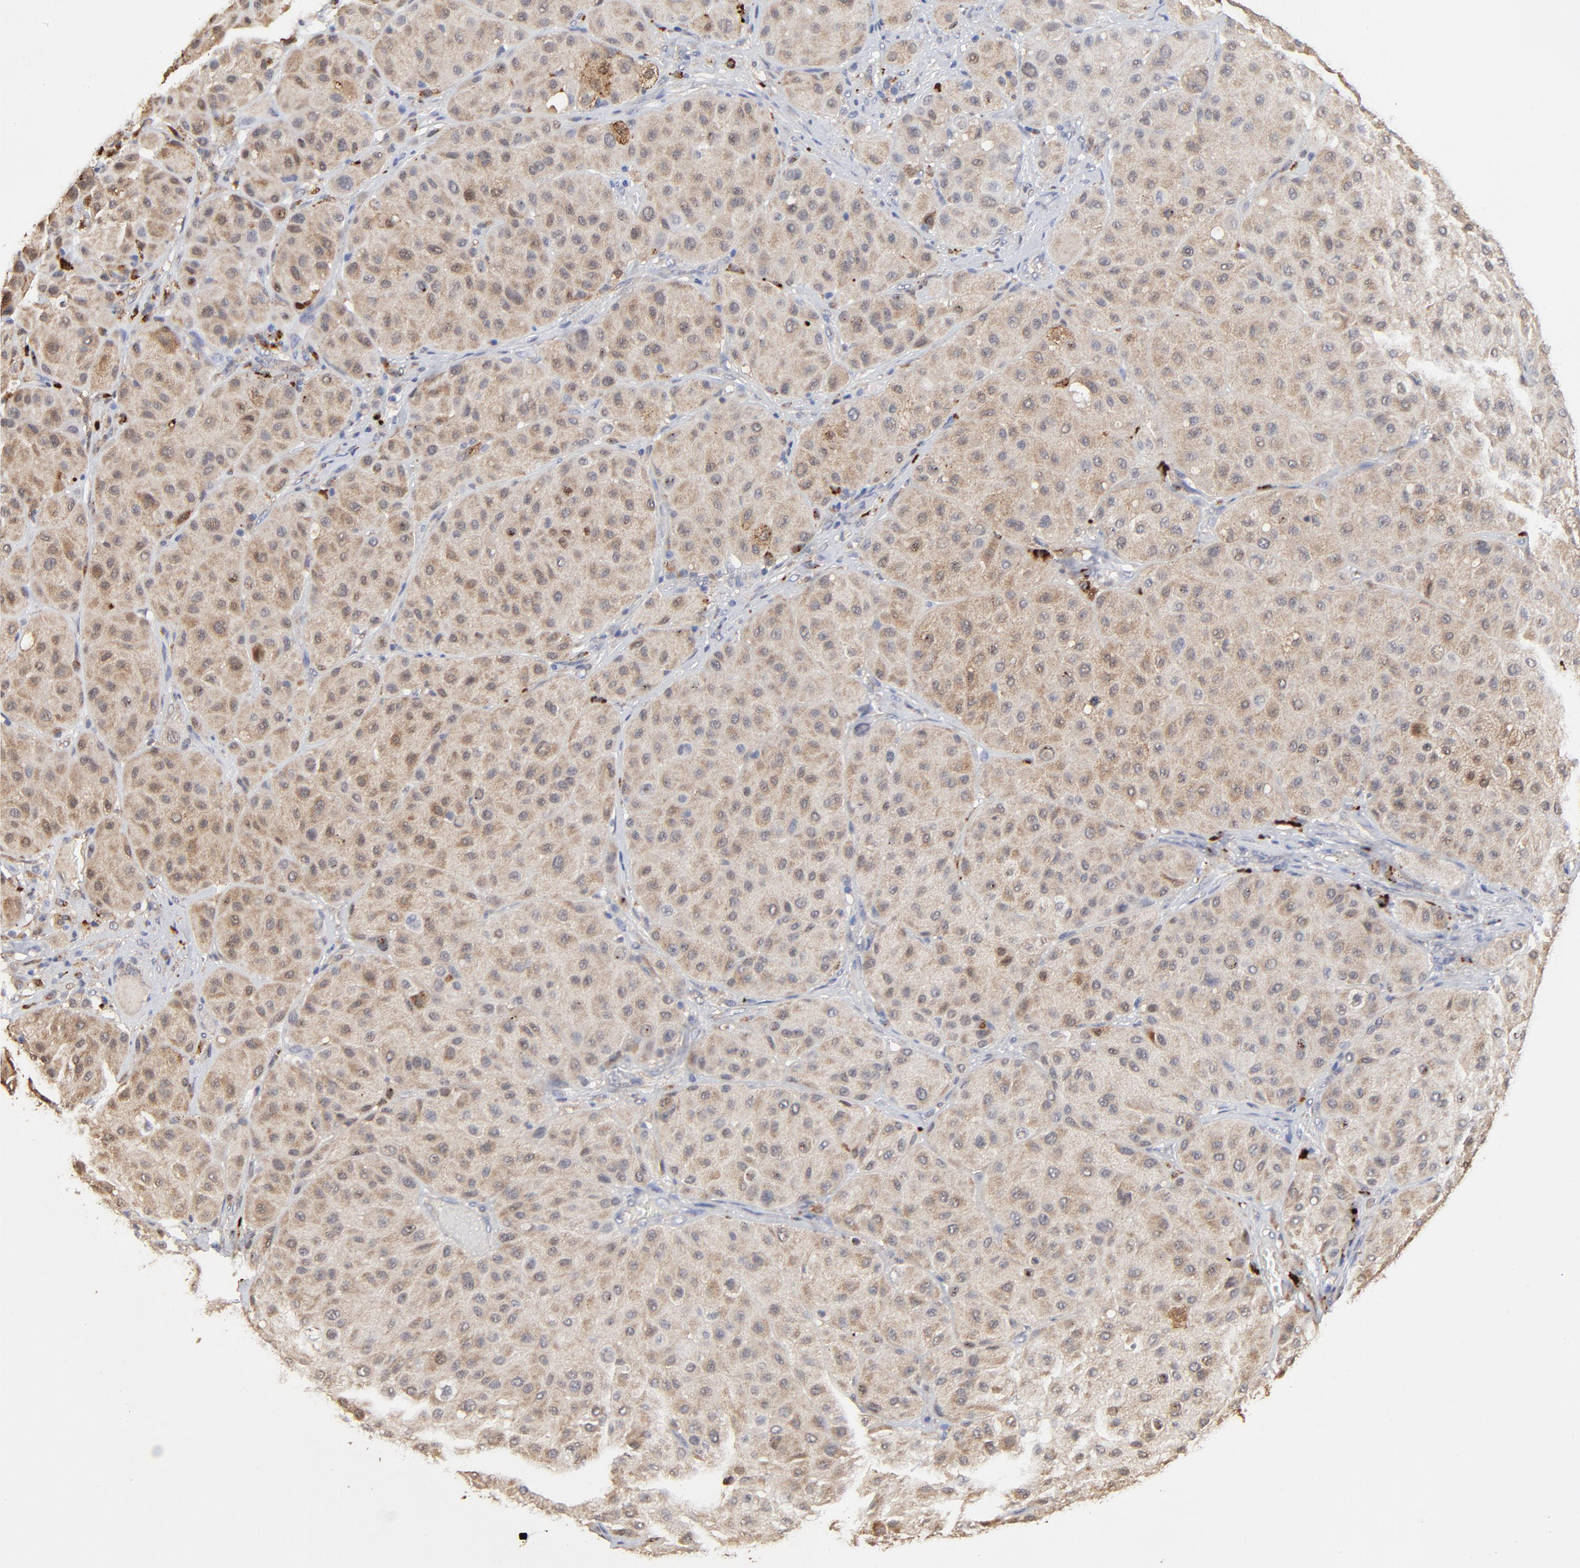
{"staining": {"intensity": "moderate", "quantity": ">75%", "location": "cytoplasmic/membranous"}, "tissue": "melanoma", "cell_type": "Tumor cells", "image_type": "cancer", "snomed": [{"axis": "morphology", "description": "Normal tissue, NOS"}, {"axis": "morphology", "description": "Malignant melanoma, Metastatic site"}, {"axis": "topography", "description": "Skin"}], "caption": "The photomicrograph exhibits immunohistochemical staining of malignant melanoma (metastatic site). There is moderate cytoplasmic/membranous staining is seen in about >75% of tumor cells. (Brightfield microscopy of DAB IHC at high magnification).", "gene": "LGALS3", "patient": {"sex": "male", "age": 41}}